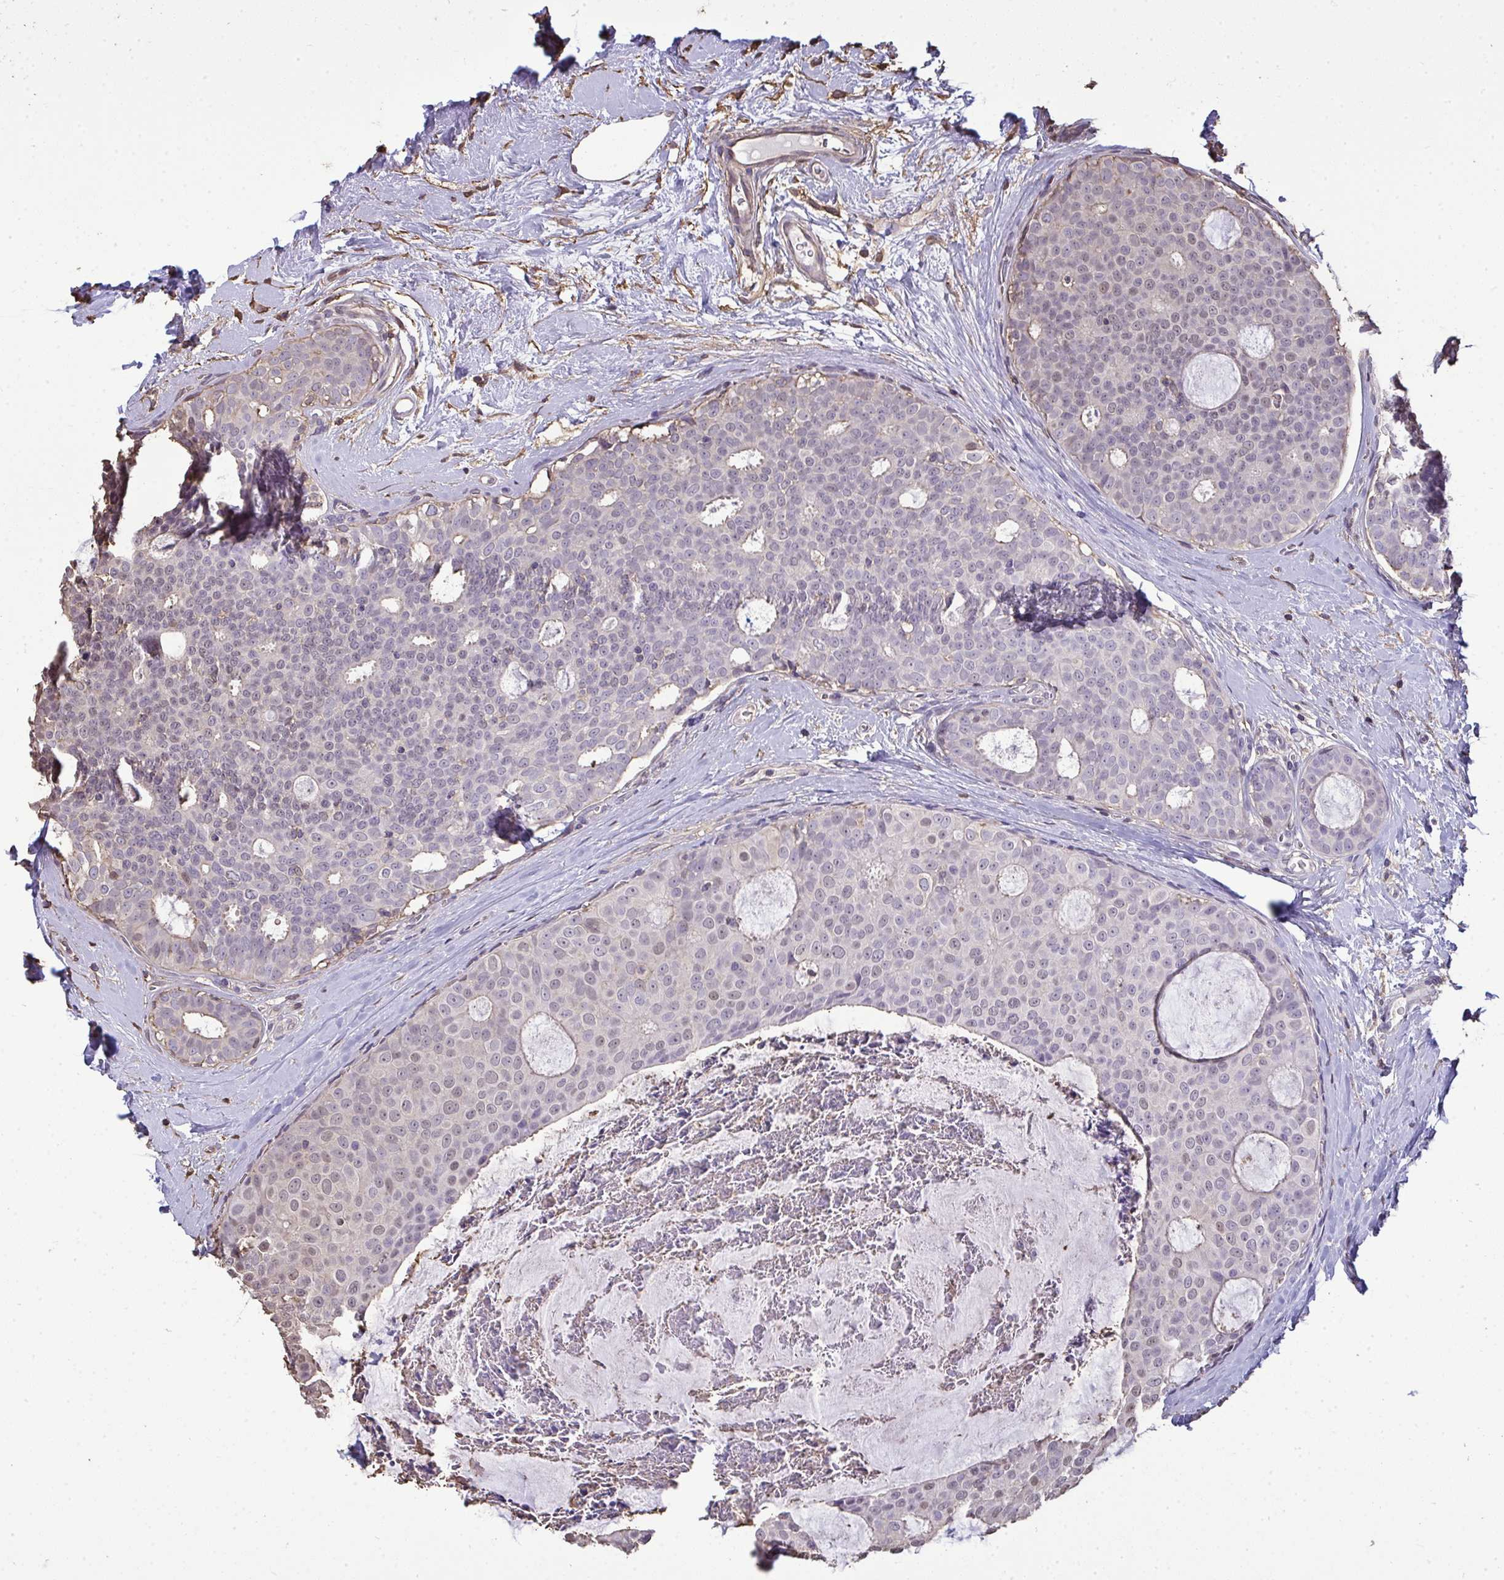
{"staining": {"intensity": "negative", "quantity": "none", "location": "none"}, "tissue": "breast cancer", "cell_type": "Tumor cells", "image_type": "cancer", "snomed": [{"axis": "morphology", "description": "Duct carcinoma"}, {"axis": "topography", "description": "Breast"}], "caption": "This is an immunohistochemistry micrograph of human infiltrating ductal carcinoma (breast). There is no expression in tumor cells.", "gene": "ANXA5", "patient": {"sex": "female", "age": 45}}